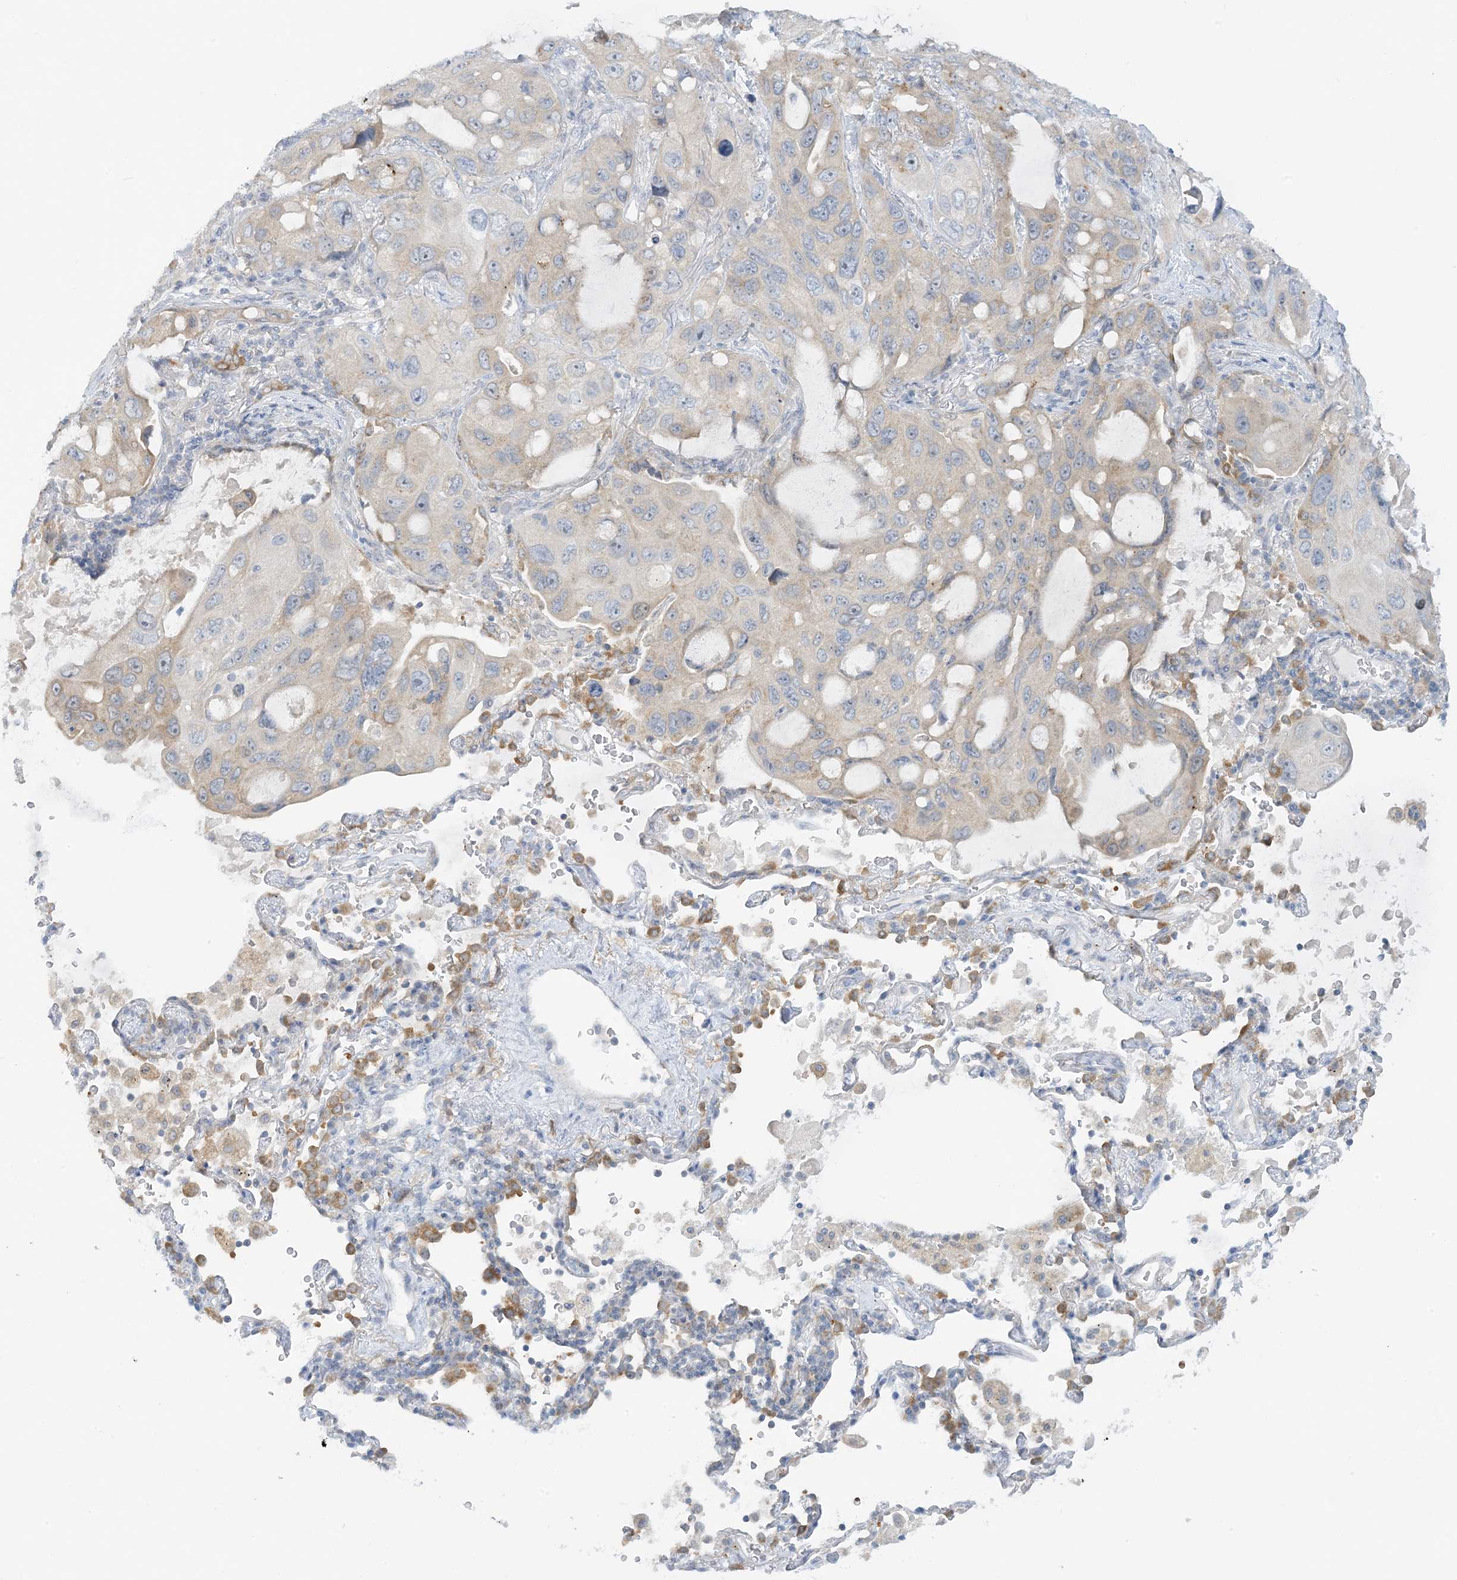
{"staining": {"intensity": "weak", "quantity": "<25%", "location": "cytoplasmic/membranous"}, "tissue": "lung cancer", "cell_type": "Tumor cells", "image_type": "cancer", "snomed": [{"axis": "morphology", "description": "Squamous cell carcinoma, NOS"}, {"axis": "topography", "description": "Lung"}], "caption": "An immunohistochemistry micrograph of squamous cell carcinoma (lung) is shown. There is no staining in tumor cells of squamous cell carcinoma (lung).", "gene": "MRPS18A", "patient": {"sex": "female", "age": 73}}